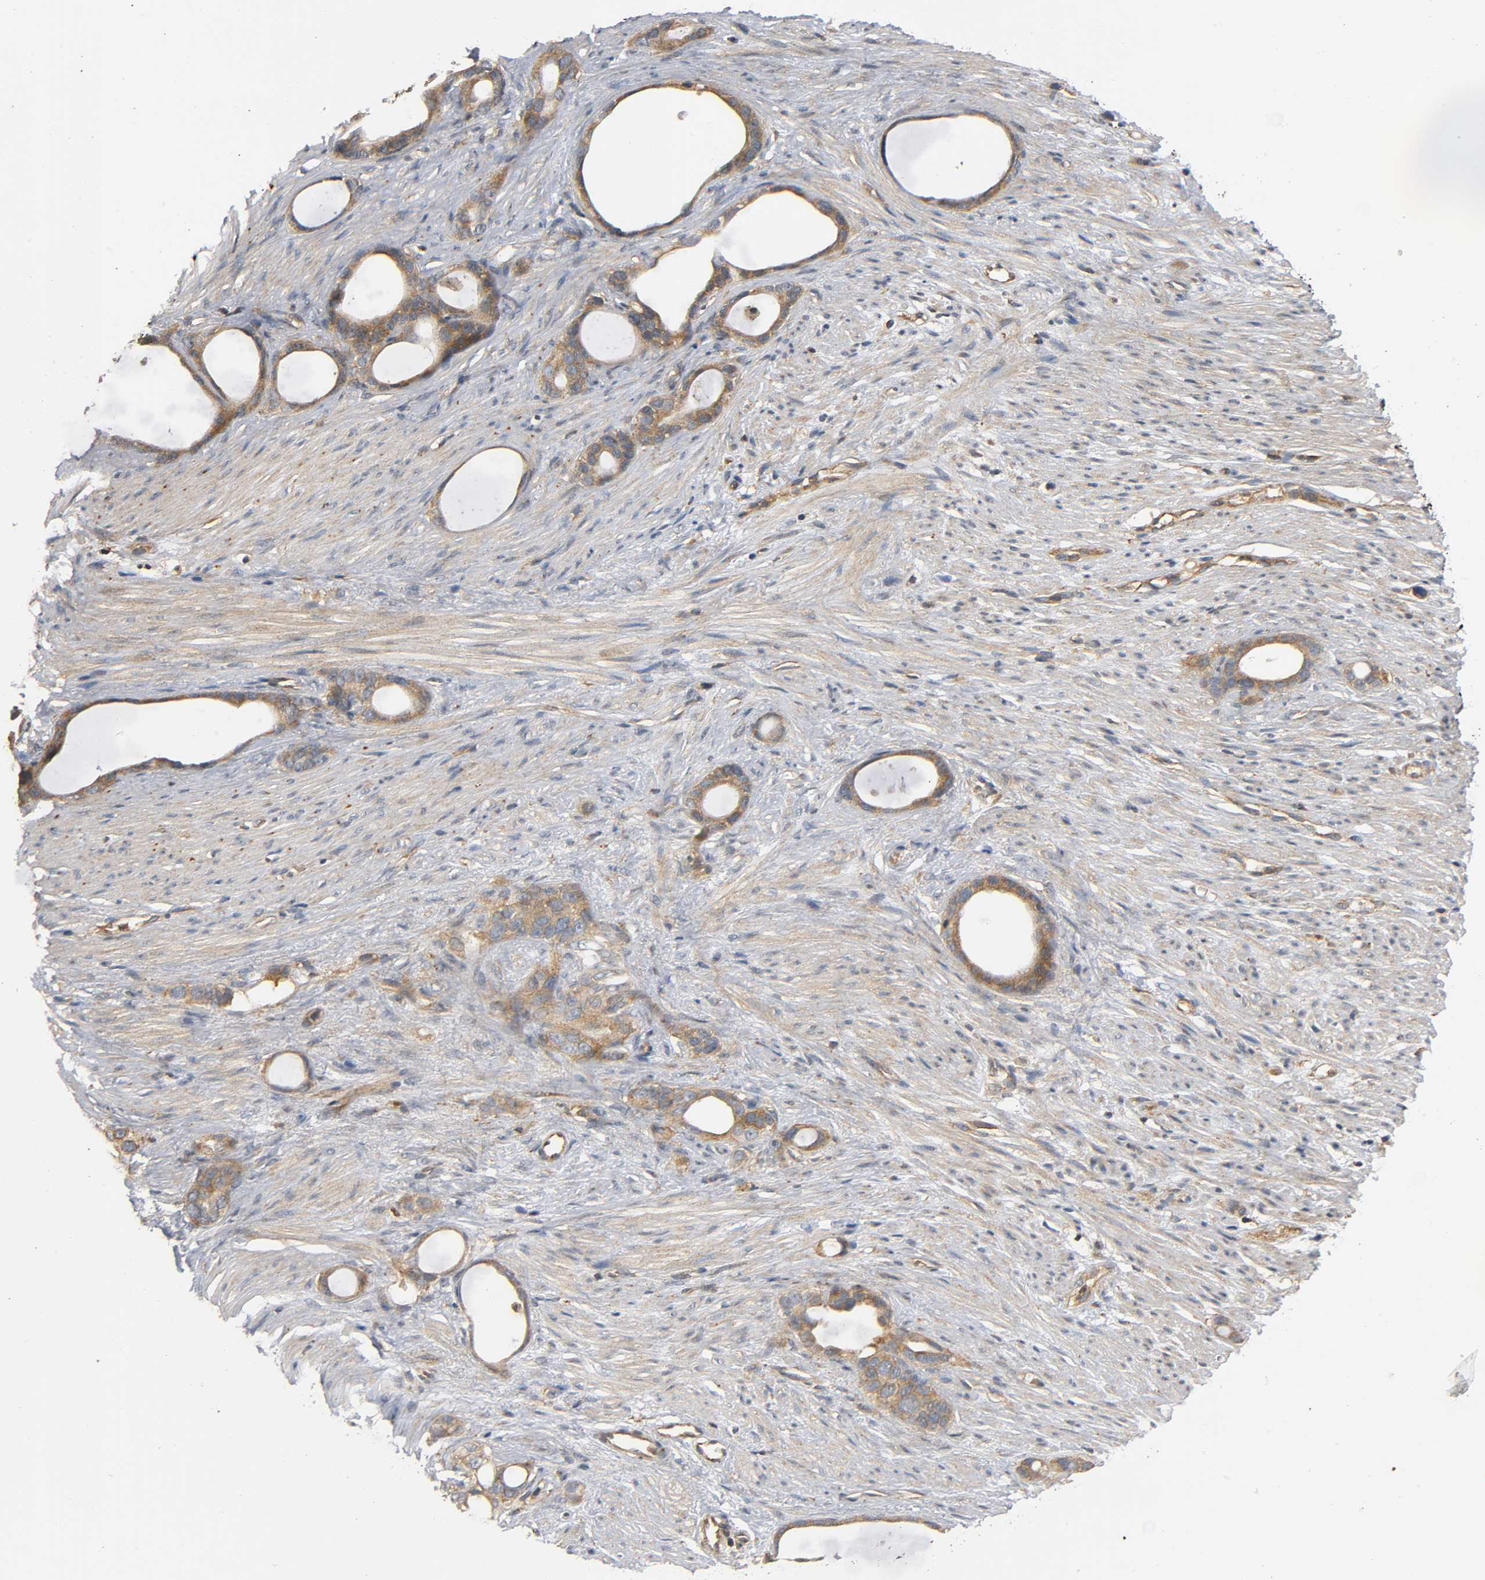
{"staining": {"intensity": "moderate", "quantity": ">75%", "location": "cytoplasmic/membranous"}, "tissue": "stomach cancer", "cell_type": "Tumor cells", "image_type": "cancer", "snomed": [{"axis": "morphology", "description": "Adenocarcinoma, NOS"}, {"axis": "topography", "description": "Stomach"}], "caption": "This micrograph reveals IHC staining of stomach cancer (adenocarcinoma), with medium moderate cytoplasmic/membranous positivity in approximately >75% of tumor cells.", "gene": "IKBKB", "patient": {"sex": "female", "age": 75}}